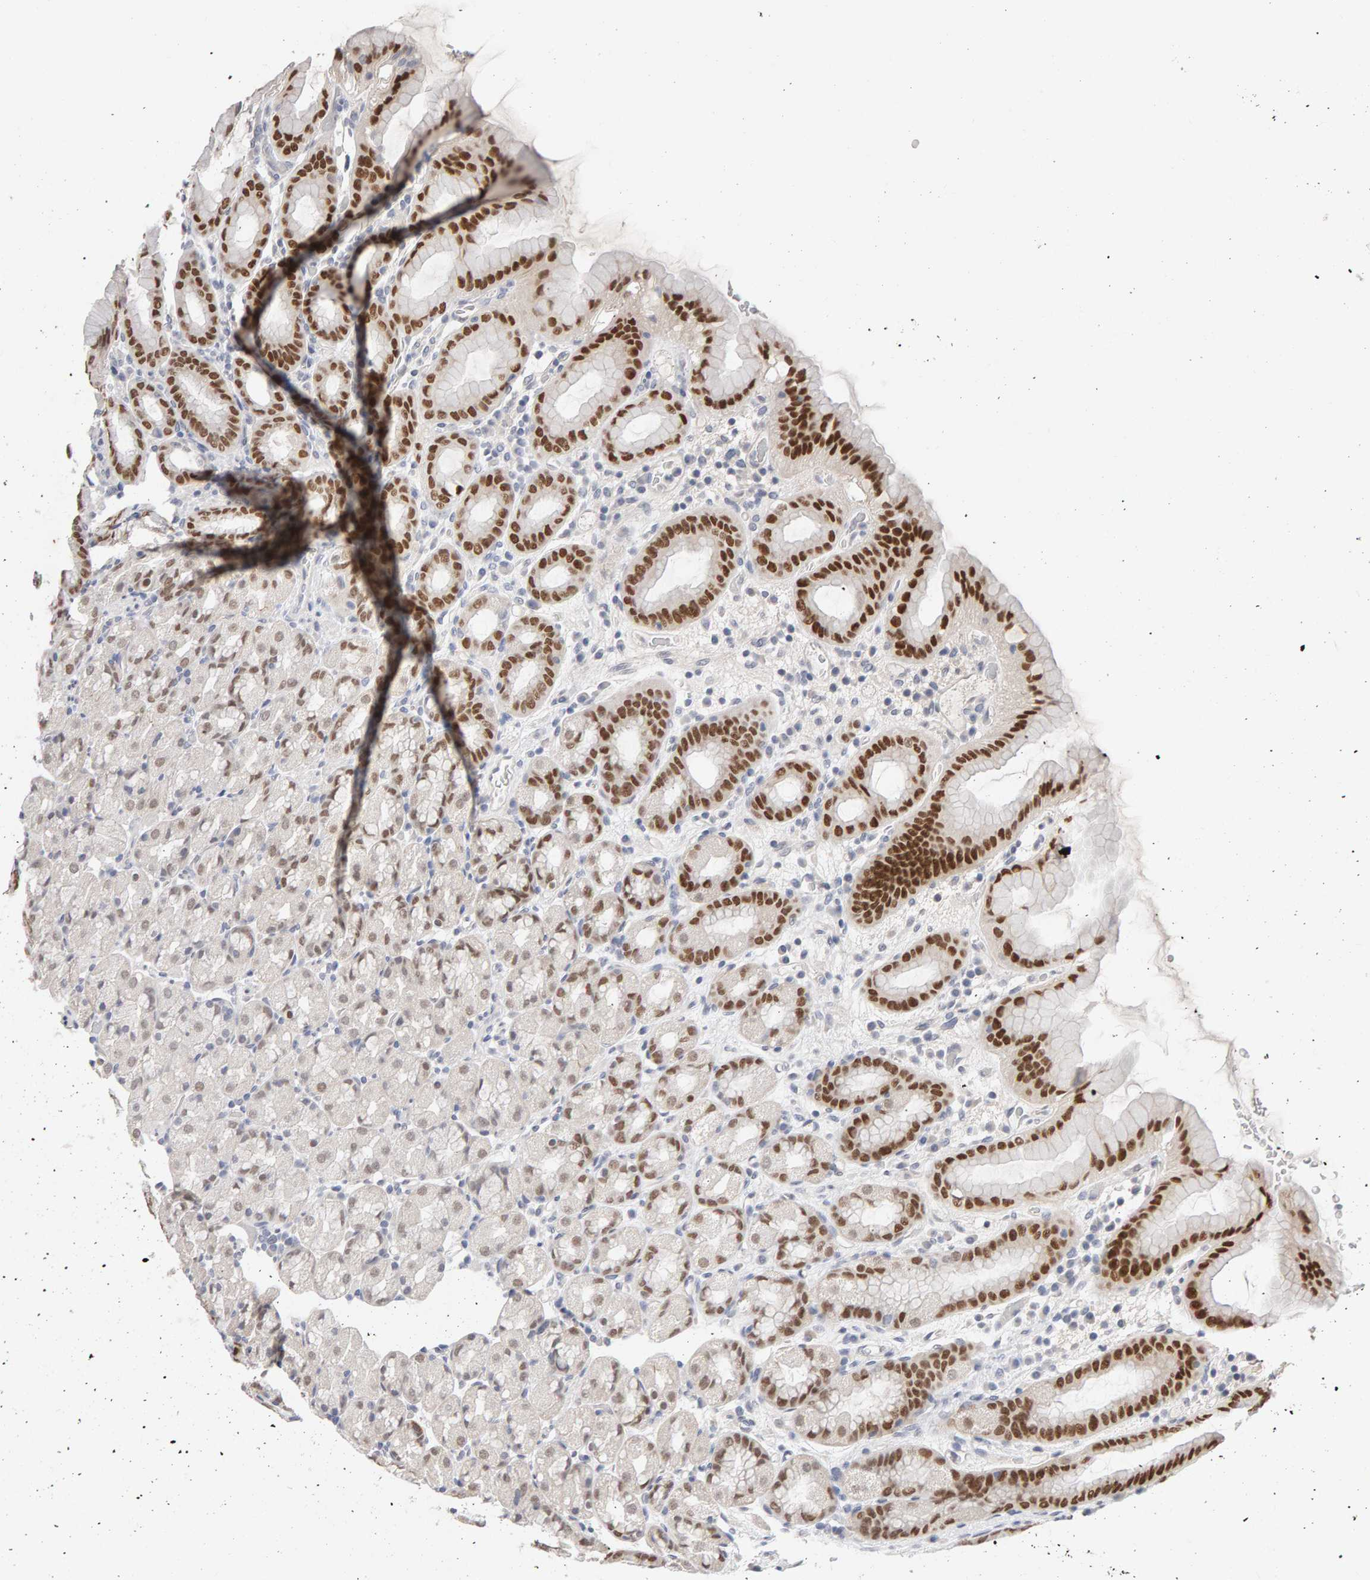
{"staining": {"intensity": "strong", "quantity": "25%-75%", "location": "nuclear"}, "tissue": "stomach", "cell_type": "Glandular cells", "image_type": "normal", "snomed": [{"axis": "morphology", "description": "Normal tissue, NOS"}, {"axis": "topography", "description": "Stomach, upper"}], "caption": "A histopathology image of human stomach stained for a protein displays strong nuclear brown staining in glandular cells. (DAB (3,3'-diaminobenzidine) IHC, brown staining for protein, blue staining for nuclei).", "gene": "HNF4A", "patient": {"sex": "male", "age": 68}}